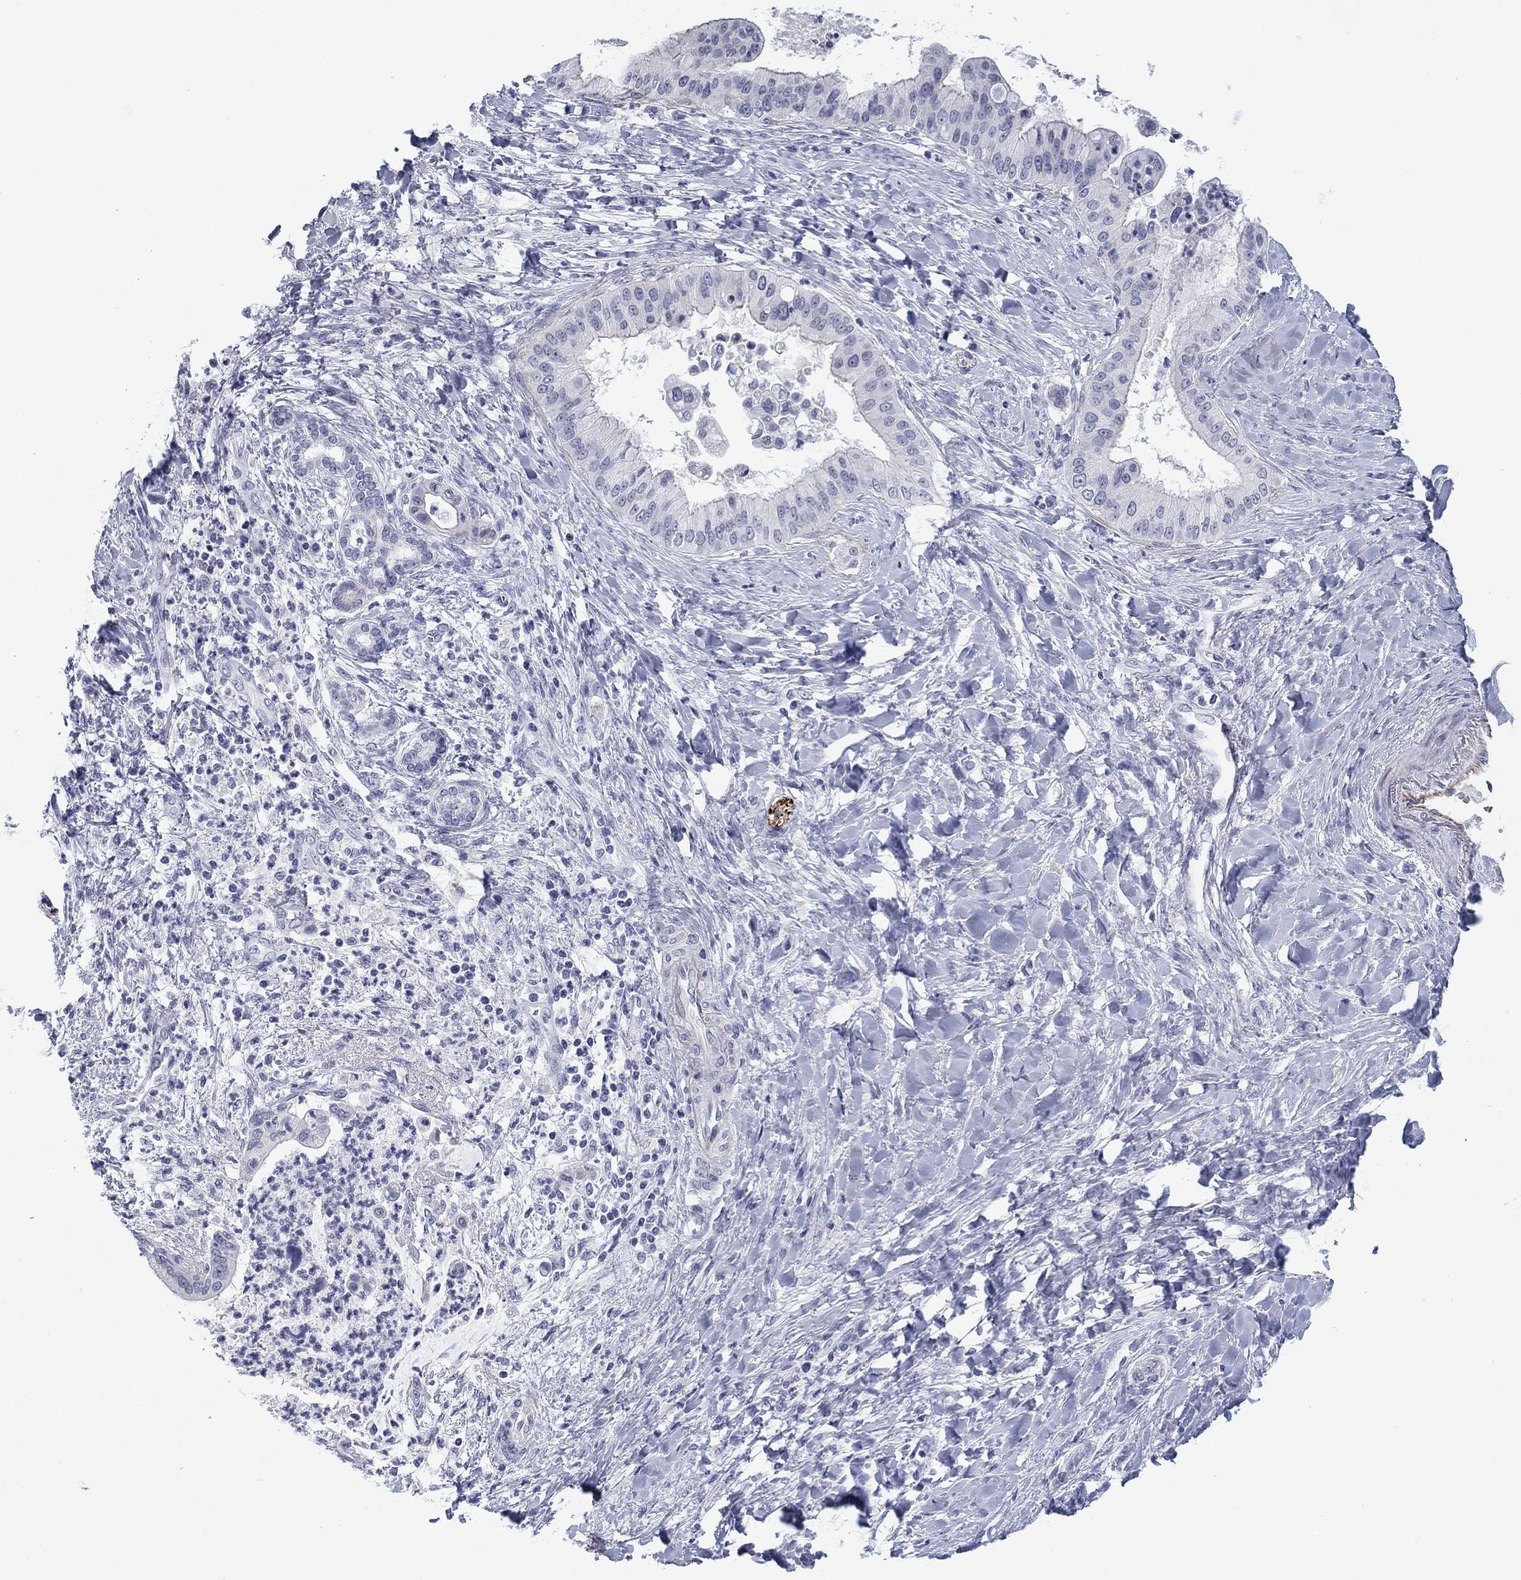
{"staining": {"intensity": "negative", "quantity": "none", "location": "none"}, "tissue": "liver cancer", "cell_type": "Tumor cells", "image_type": "cancer", "snomed": [{"axis": "morphology", "description": "Cholangiocarcinoma"}, {"axis": "topography", "description": "Liver"}], "caption": "Immunohistochemistry image of human liver cancer (cholangiocarcinoma) stained for a protein (brown), which reveals no expression in tumor cells.", "gene": "PRPH", "patient": {"sex": "female", "age": 54}}